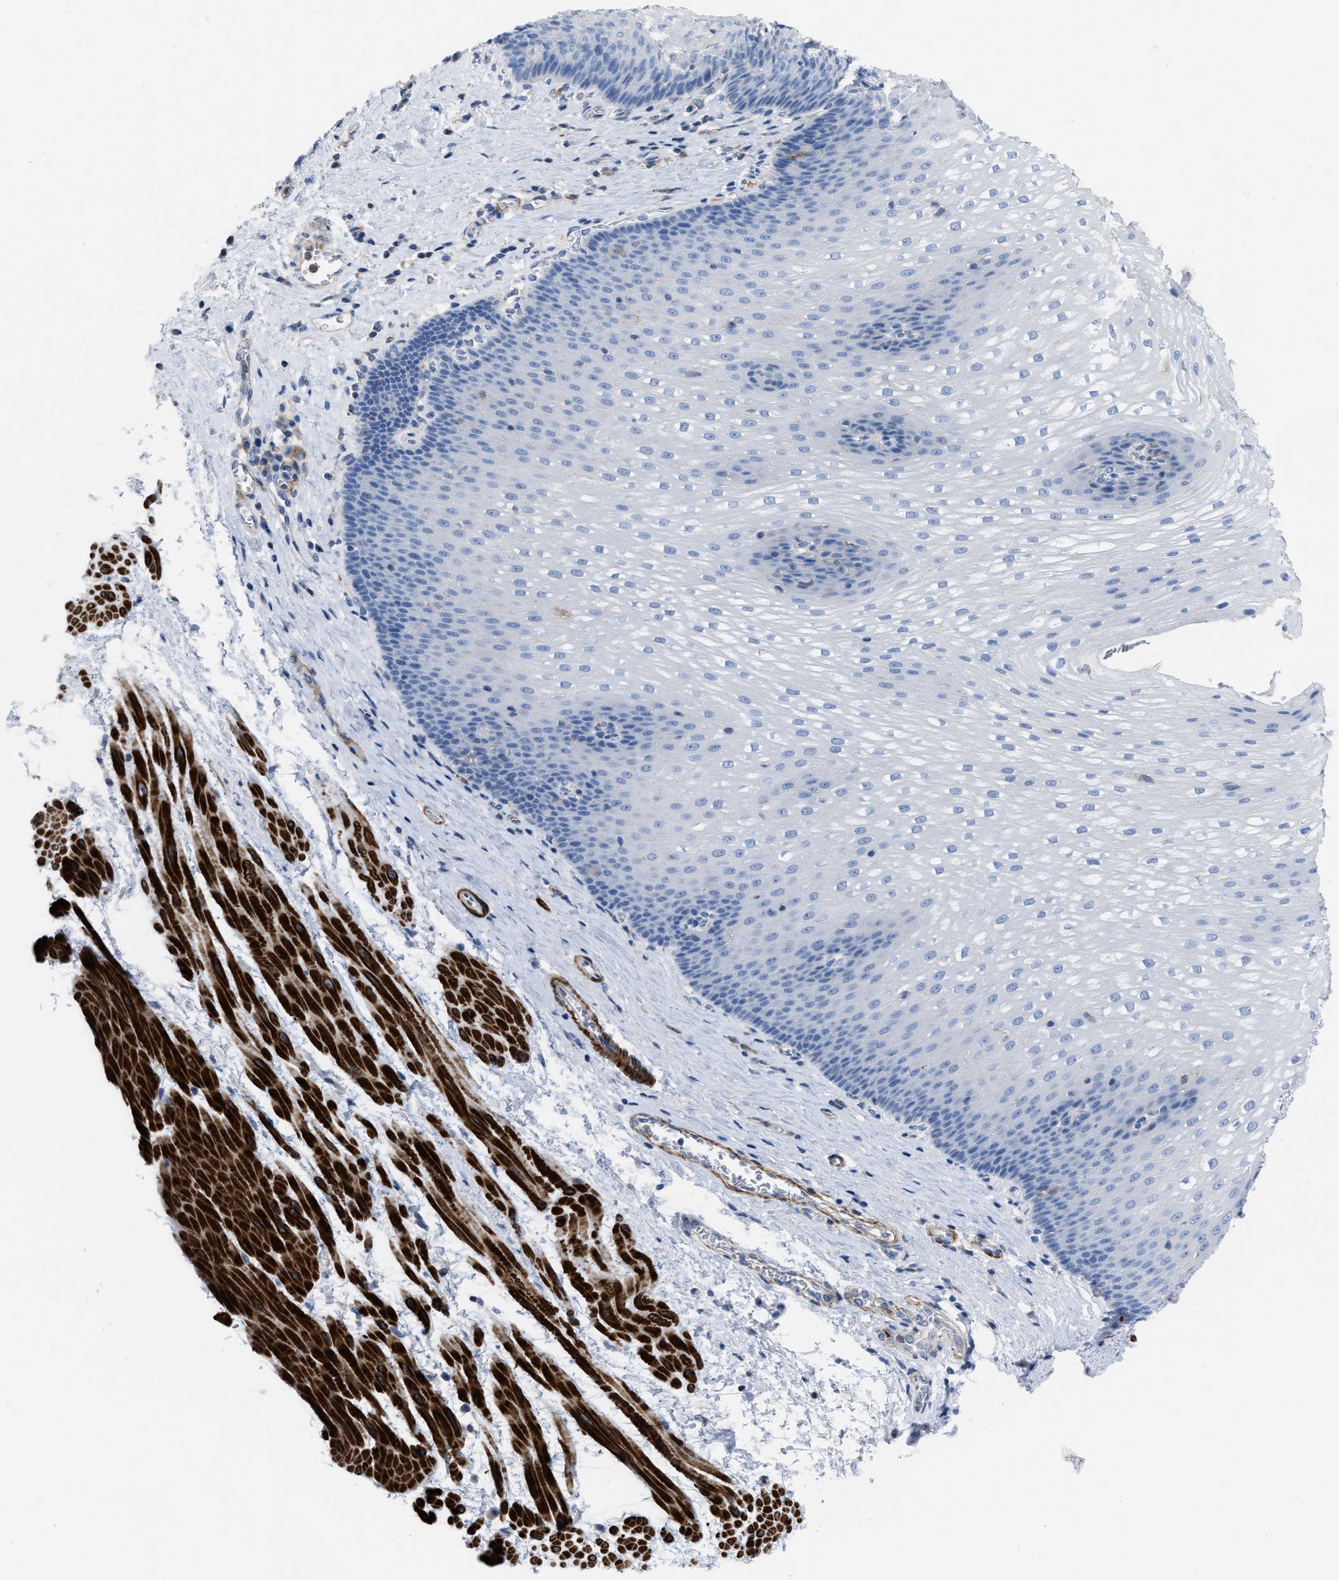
{"staining": {"intensity": "negative", "quantity": "none", "location": "none"}, "tissue": "esophagus", "cell_type": "Squamous epithelial cells", "image_type": "normal", "snomed": [{"axis": "morphology", "description": "Normal tissue, NOS"}, {"axis": "topography", "description": "Esophagus"}], "caption": "This is an IHC photomicrograph of normal human esophagus. There is no staining in squamous epithelial cells.", "gene": "PRMT2", "patient": {"sex": "male", "age": 48}}